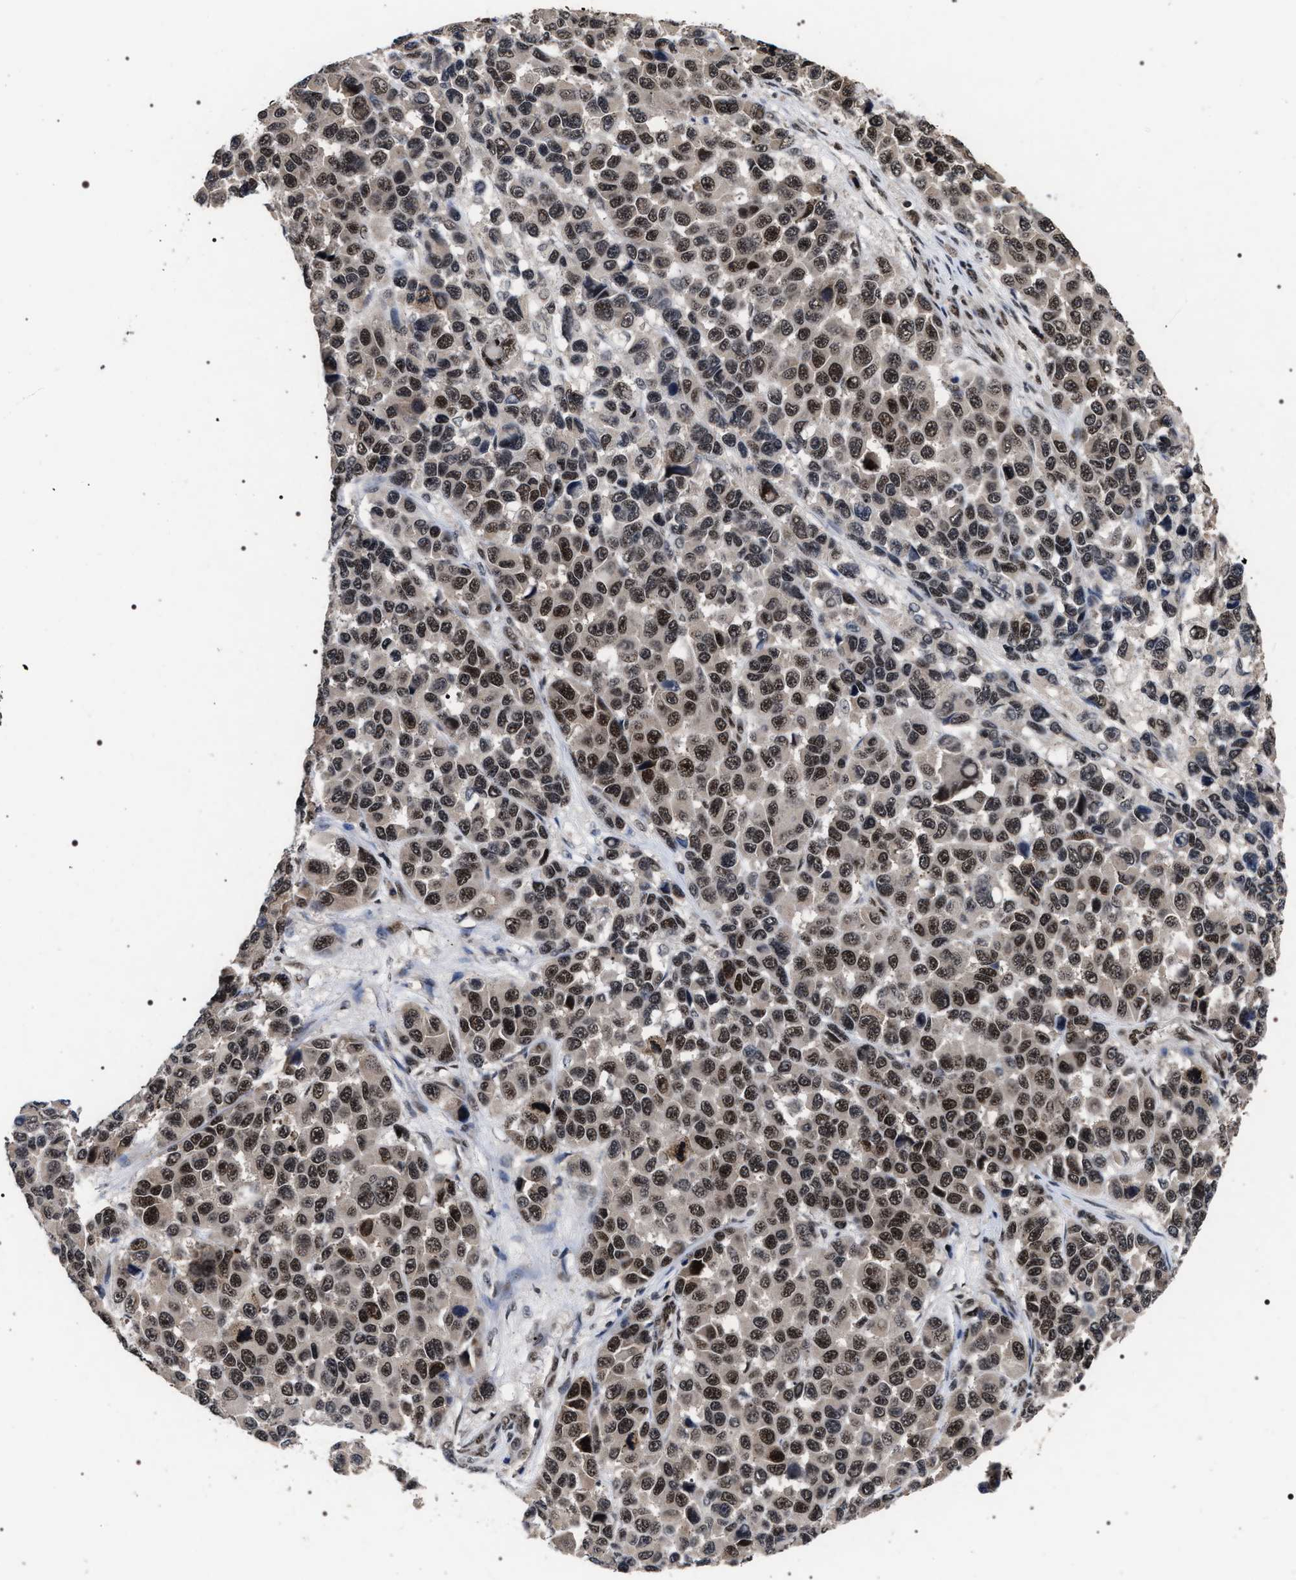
{"staining": {"intensity": "strong", "quantity": ">75%", "location": "nuclear"}, "tissue": "melanoma", "cell_type": "Tumor cells", "image_type": "cancer", "snomed": [{"axis": "morphology", "description": "Malignant melanoma, NOS"}, {"axis": "topography", "description": "Skin"}], "caption": "Immunohistochemical staining of human melanoma exhibits high levels of strong nuclear protein positivity in about >75% of tumor cells.", "gene": "RRP1B", "patient": {"sex": "male", "age": 53}}